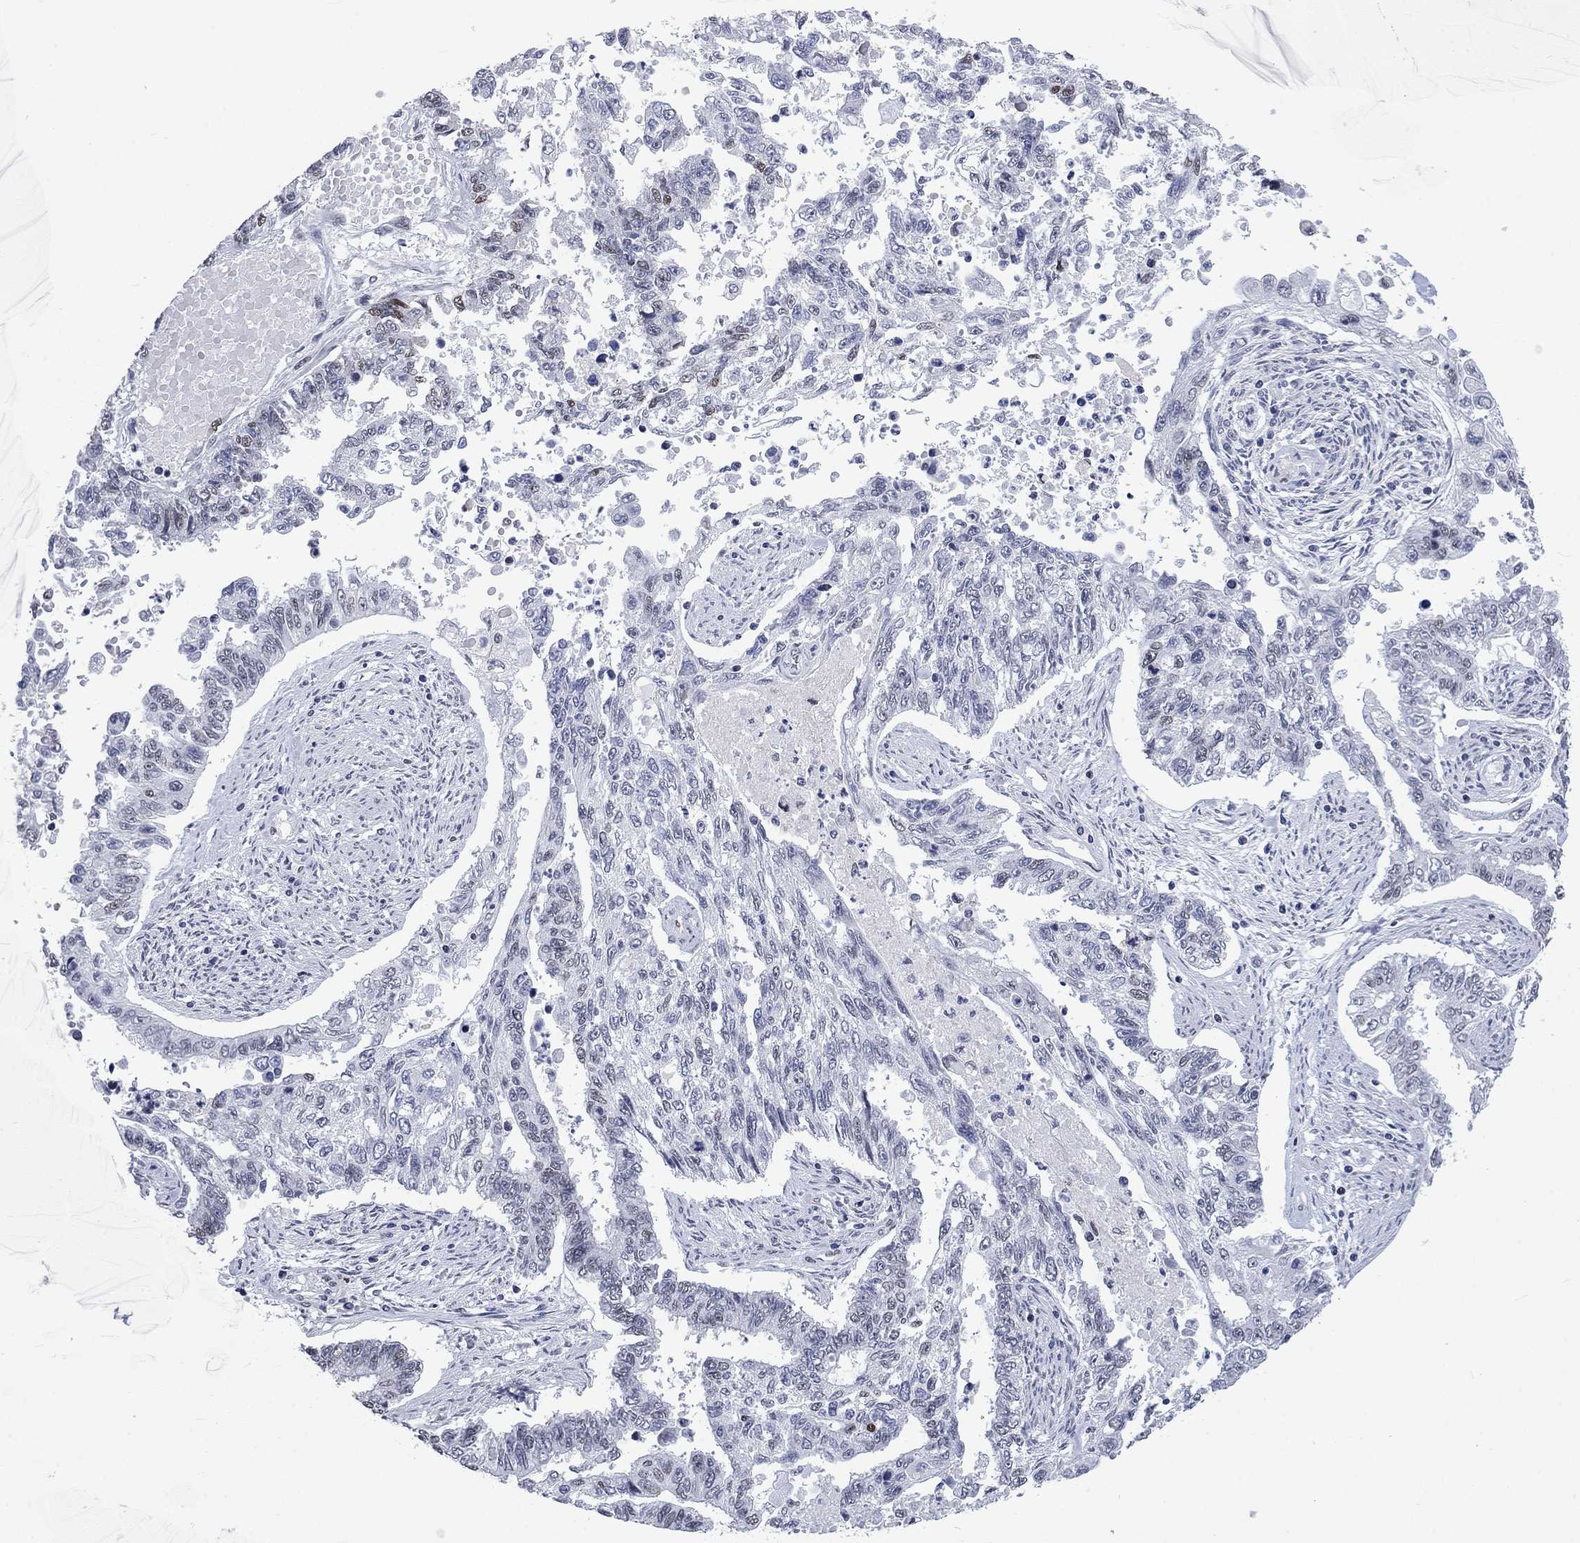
{"staining": {"intensity": "negative", "quantity": "none", "location": "none"}, "tissue": "endometrial cancer", "cell_type": "Tumor cells", "image_type": "cancer", "snomed": [{"axis": "morphology", "description": "Adenocarcinoma, NOS"}, {"axis": "topography", "description": "Uterus"}], "caption": "An image of human endometrial adenocarcinoma is negative for staining in tumor cells. Brightfield microscopy of immunohistochemistry stained with DAB (3,3'-diaminobenzidine) (brown) and hematoxylin (blue), captured at high magnification.", "gene": "HCFC1", "patient": {"sex": "female", "age": 59}}